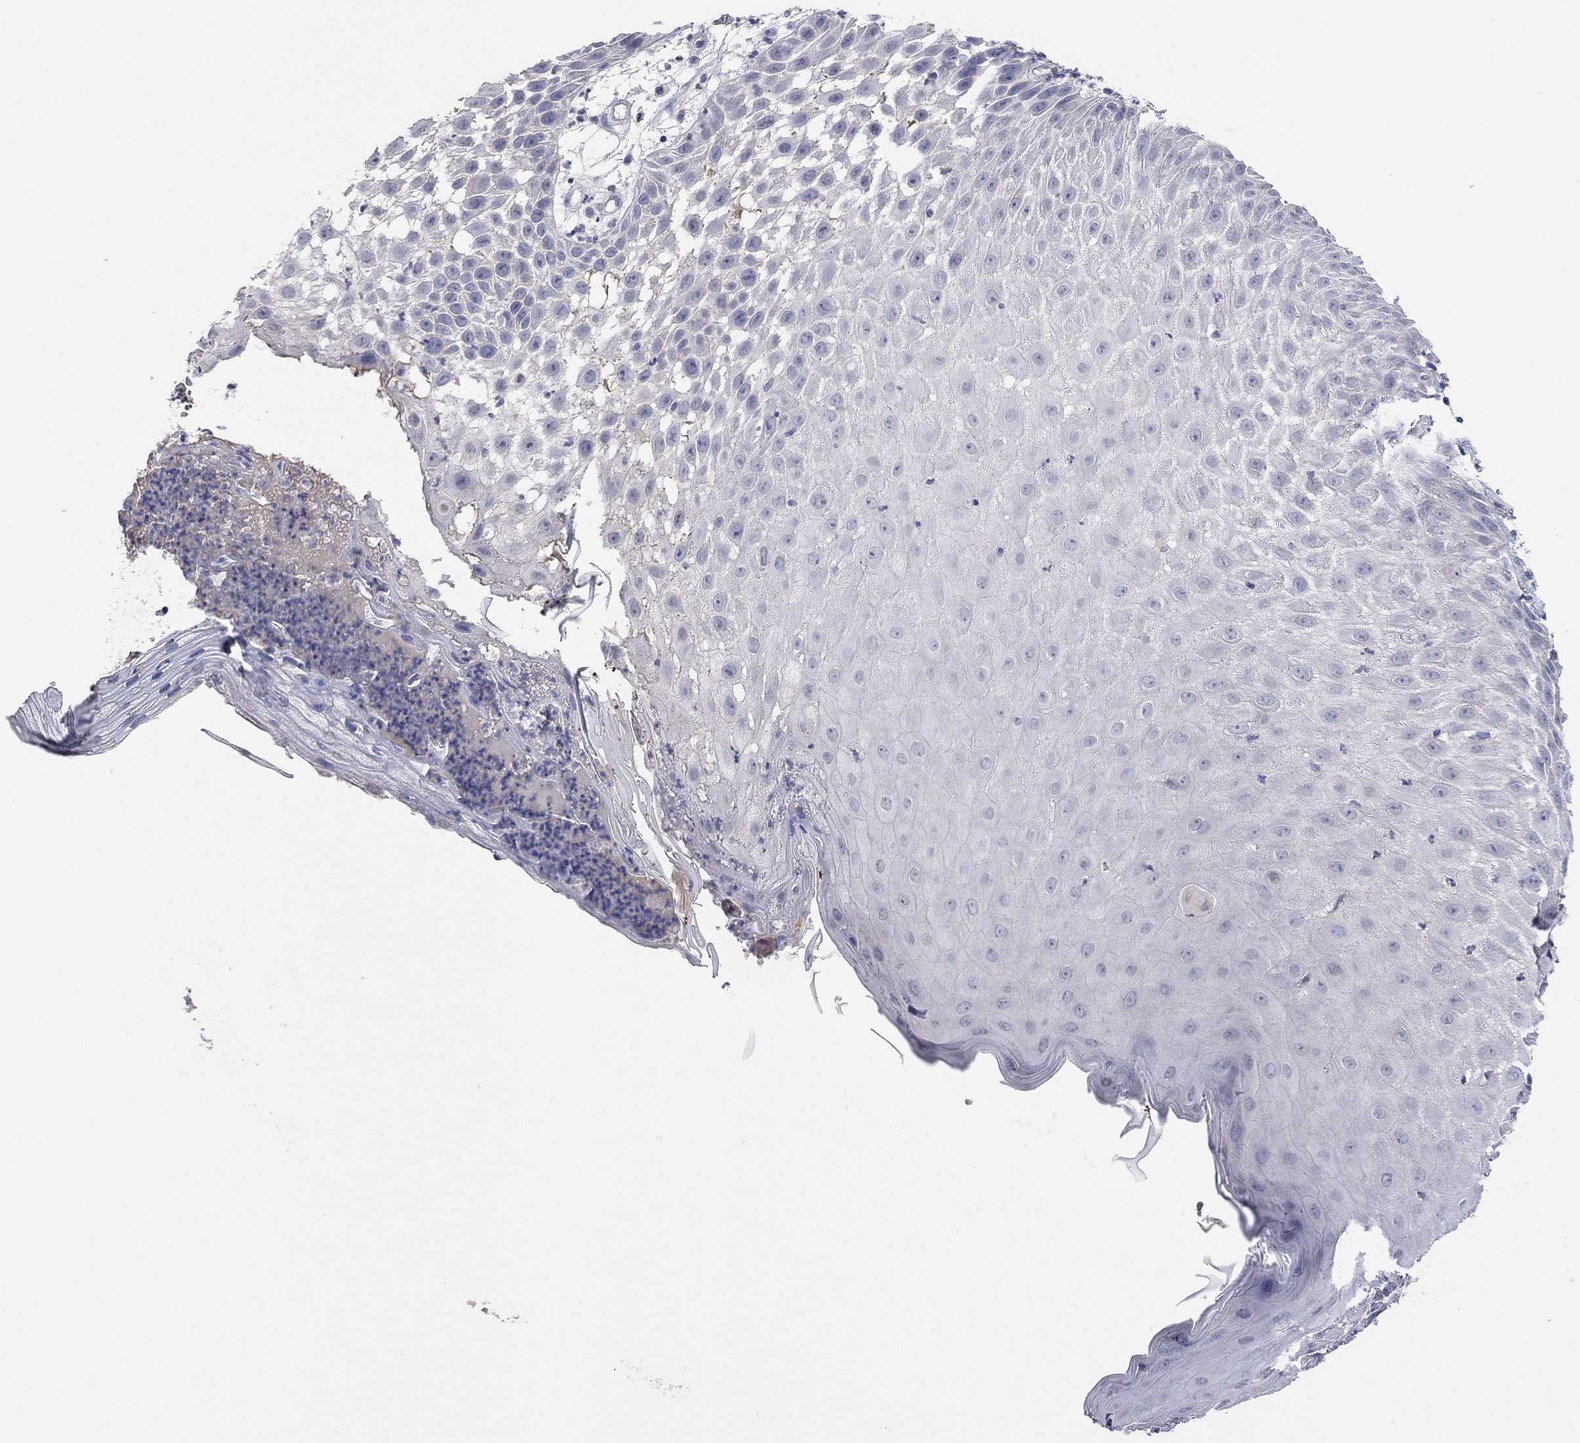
{"staining": {"intensity": "negative", "quantity": "none", "location": "none"}, "tissue": "skin cancer", "cell_type": "Tumor cells", "image_type": "cancer", "snomed": [{"axis": "morphology", "description": "Normal tissue, NOS"}, {"axis": "morphology", "description": "Squamous cell carcinoma, NOS"}, {"axis": "topography", "description": "Skin"}], "caption": "This image is of skin cancer (squamous cell carcinoma) stained with immunohistochemistry (IHC) to label a protein in brown with the nuclei are counter-stained blue. There is no staining in tumor cells.", "gene": "MMP13", "patient": {"sex": "male", "age": 79}}